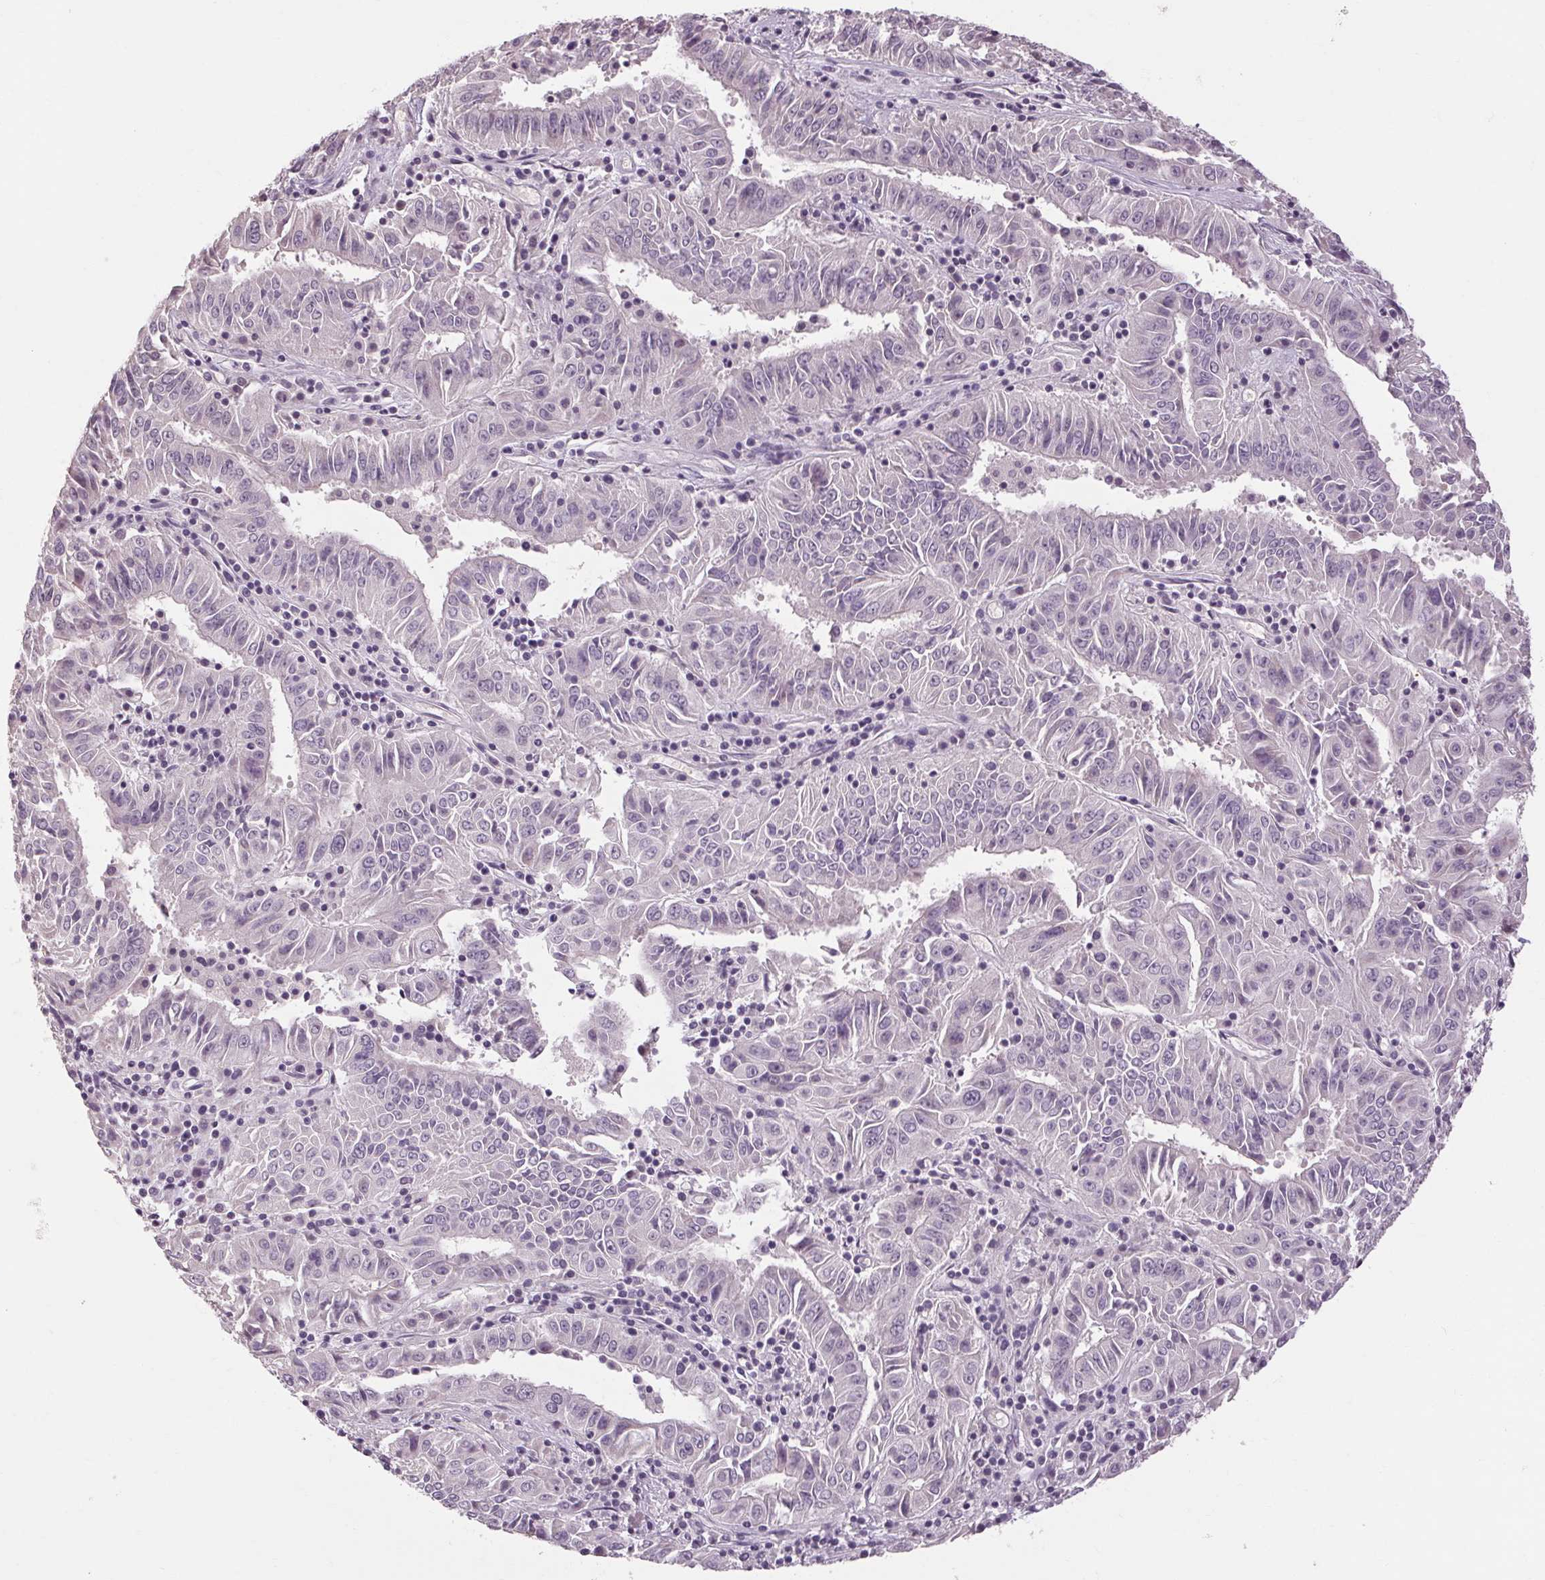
{"staining": {"intensity": "negative", "quantity": "none", "location": "none"}, "tissue": "pancreatic cancer", "cell_type": "Tumor cells", "image_type": "cancer", "snomed": [{"axis": "morphology", "description": "Adenocarcinoma, NOS"}, {"axis": "topography", "description": "Pancreas"}], "caption": "IHC image of human adenocarcinoma (pancreatic) stained for a protein (brown), which exhibits no staining in tumor cells. Brightfield microscopy of immunohistochemistry stained with DAB (brown) and hematoxylin (blue), captured at high magnification.", "gene": "POMC", "patient": {"sex": "male", "age": 63}}